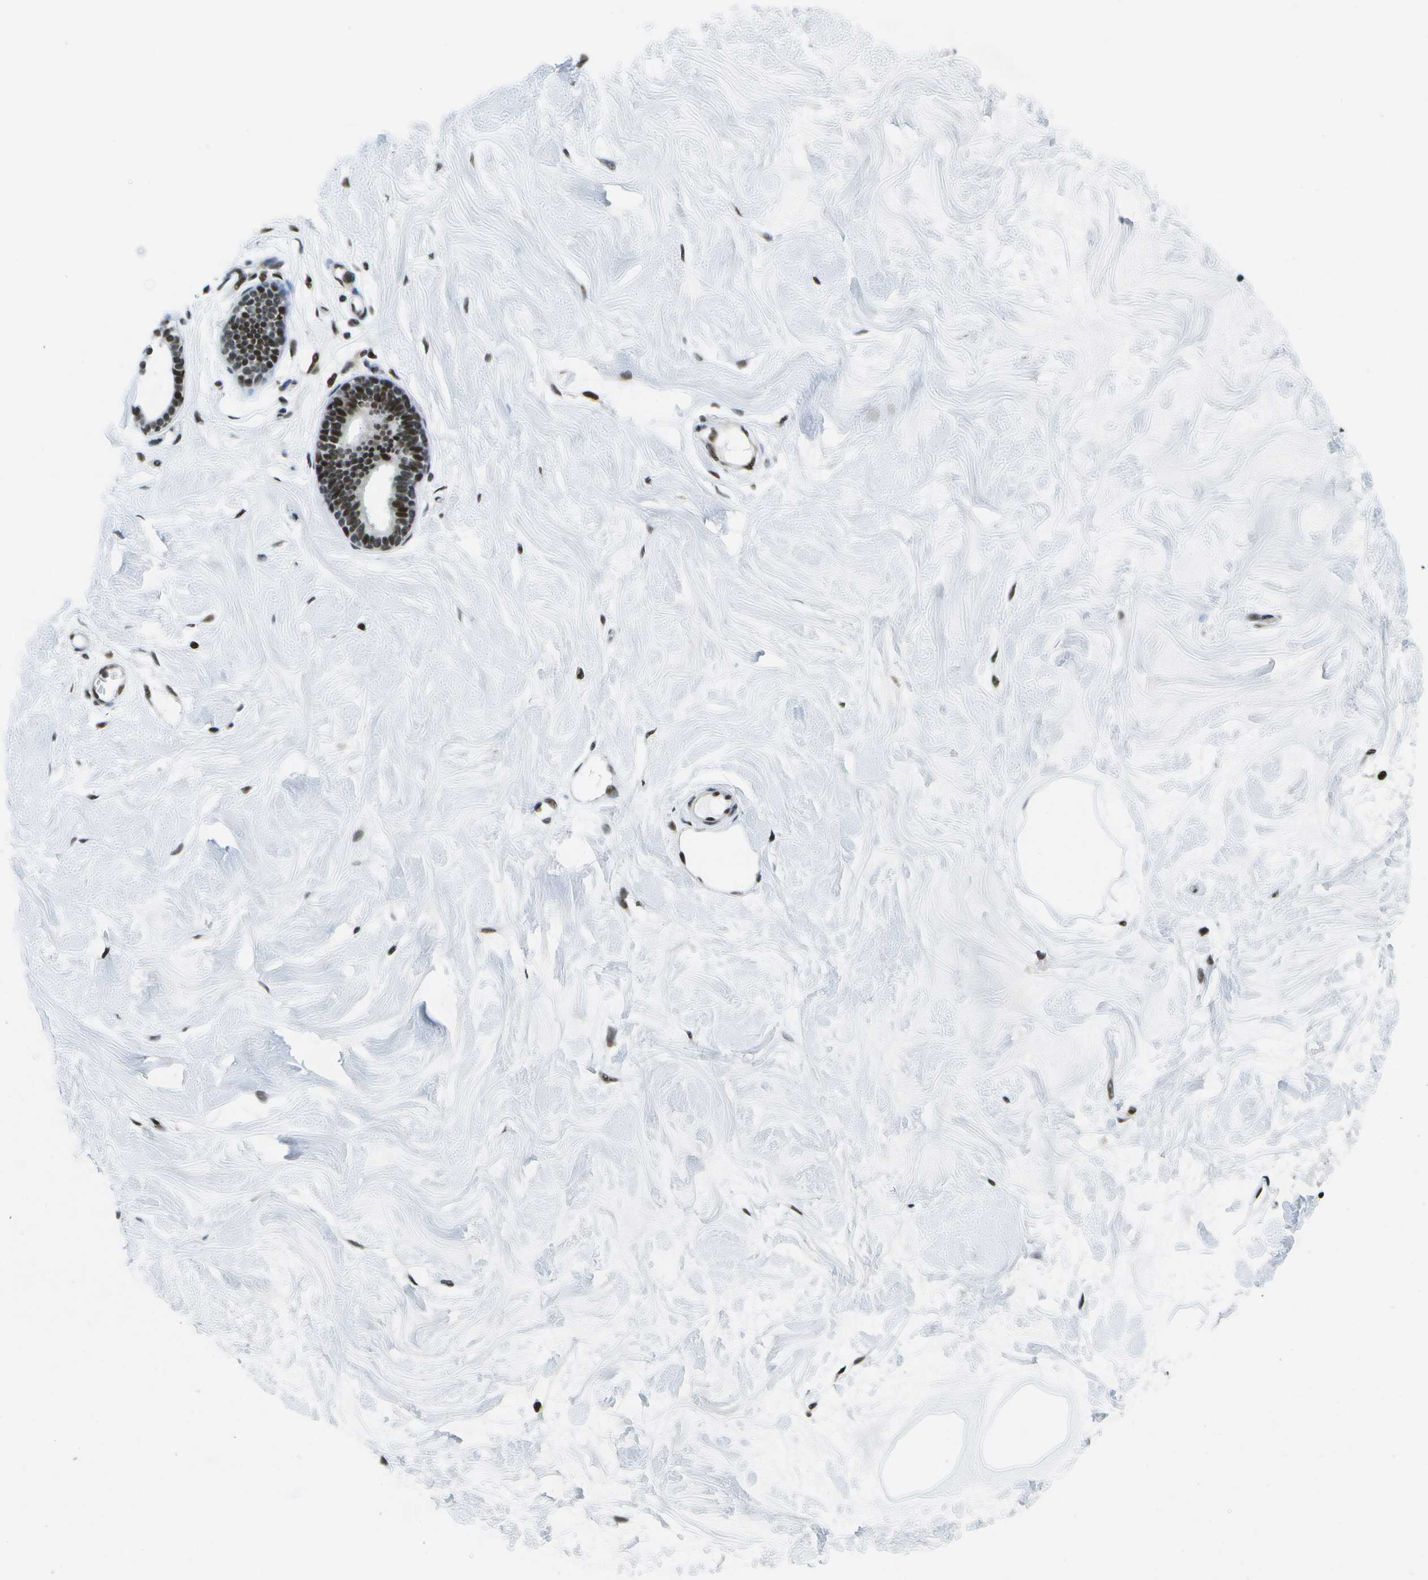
{"staining": {"intensity": "moderate", "quantity": ">75%", "location": "nuclear"}, "tissue": "breast", "cell_type": "Adipocytes", "image_type": "normal", "snomed": [{"axis": "morphology", "description": "Normal tissue, NOS"}, {"axis": "morphology", "description": "Lobular carcinoma"}, {"axis": "topography", "description": "Breast"}], "caption": "Breast stained for a protein (brown) demonstrates moderate nuclear positive positivity in approximately >75% of adipocytes.", "gene": "NSRP1", "patient": {"sex": "female", "age": 59}}